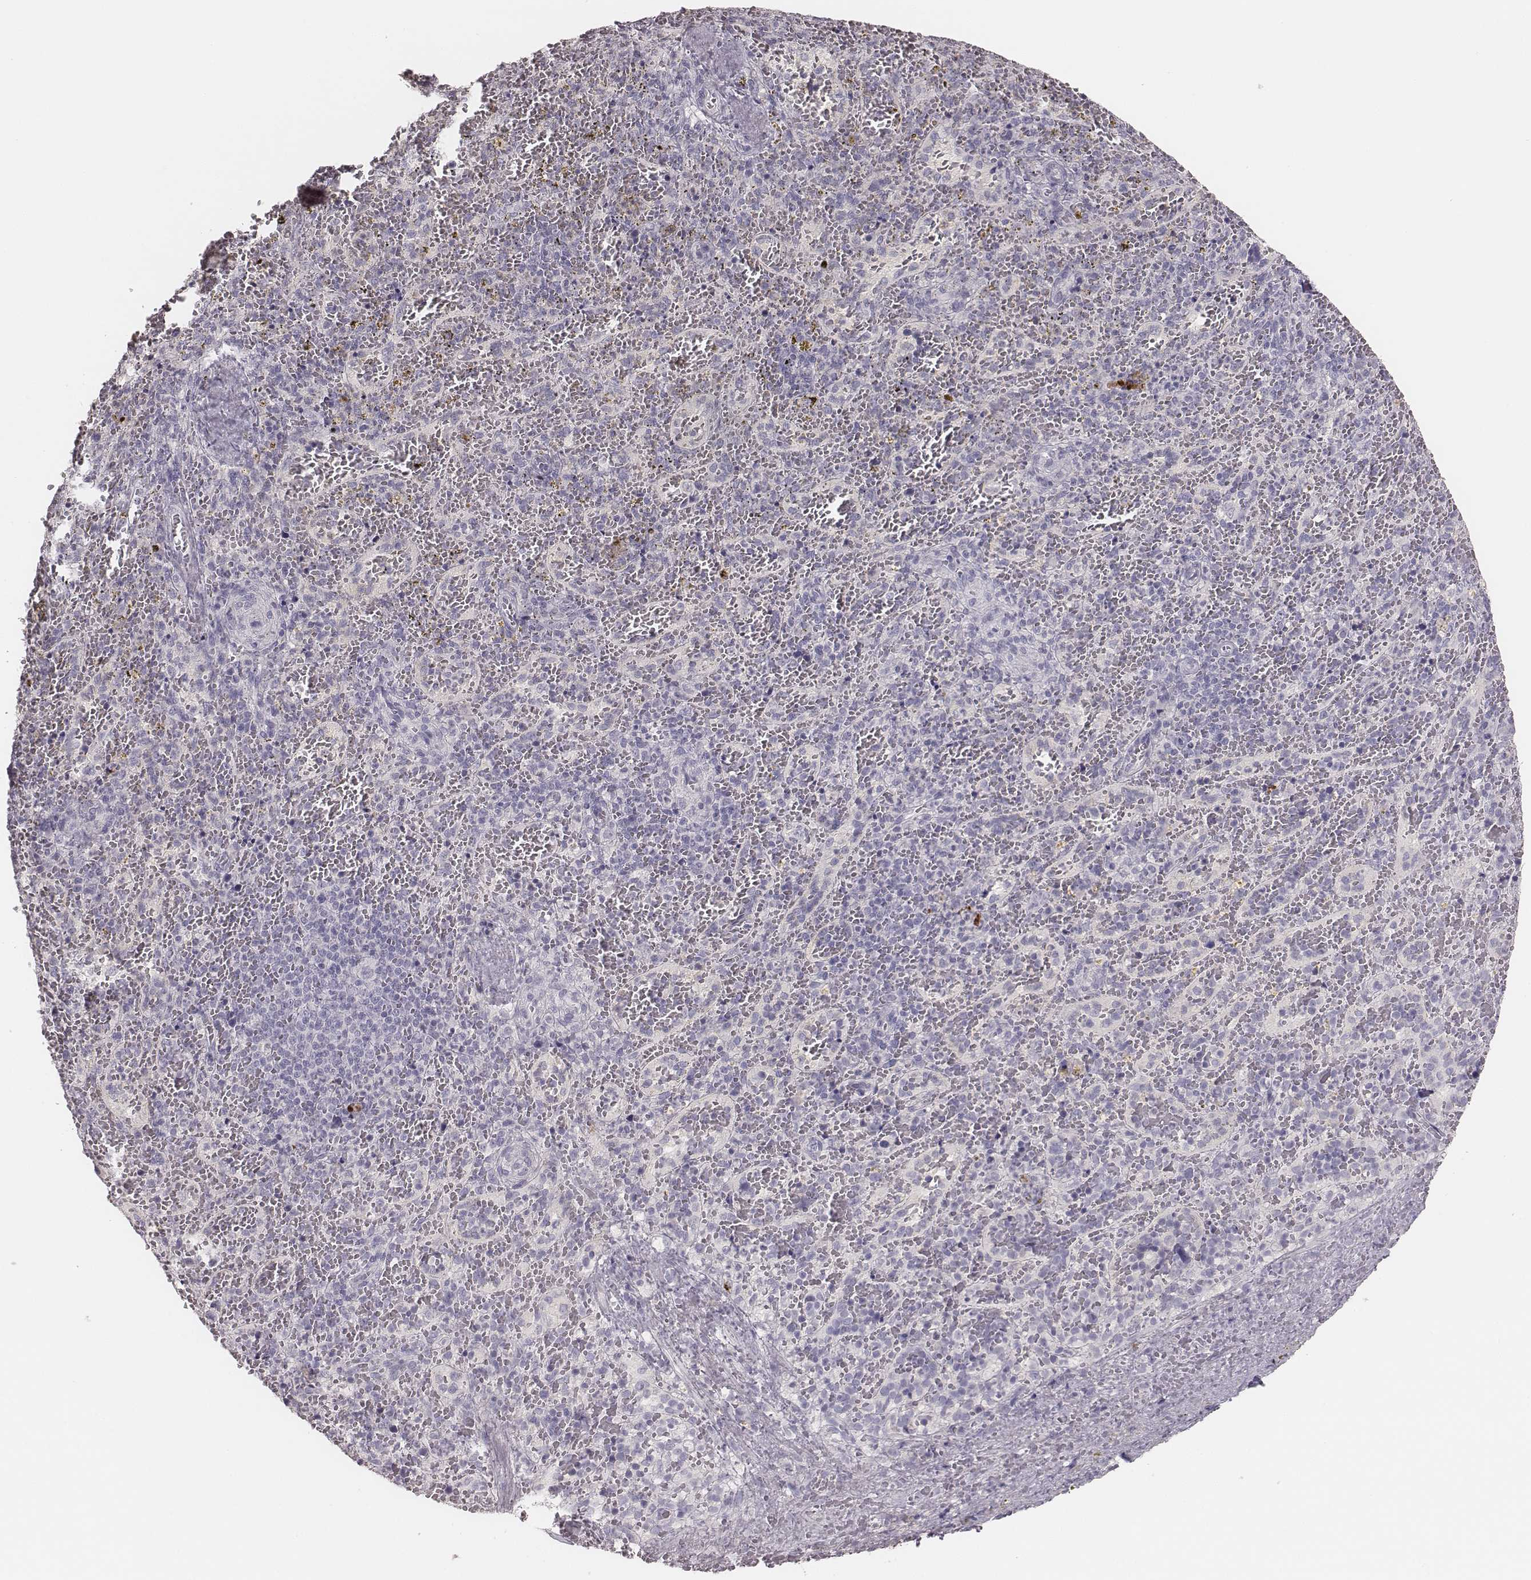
{"staining": {"intensity": "negative", "quantity": "none", "location": "none"}, "tissue": "spleen", "cell_type": "Cells in red pulp", "image_type": "normal", "snomed": [{"axis": "morphology", "description": "Normal tissue, NOS"}, {"axis": "topography", "description": "Spleen"}], "caption": "Benign spleen was stained to show a protein in brown. There is no significant staining in cells in red pulp.", "gene": "MYH6", "patient": {"sex": "female", "age": 50}}